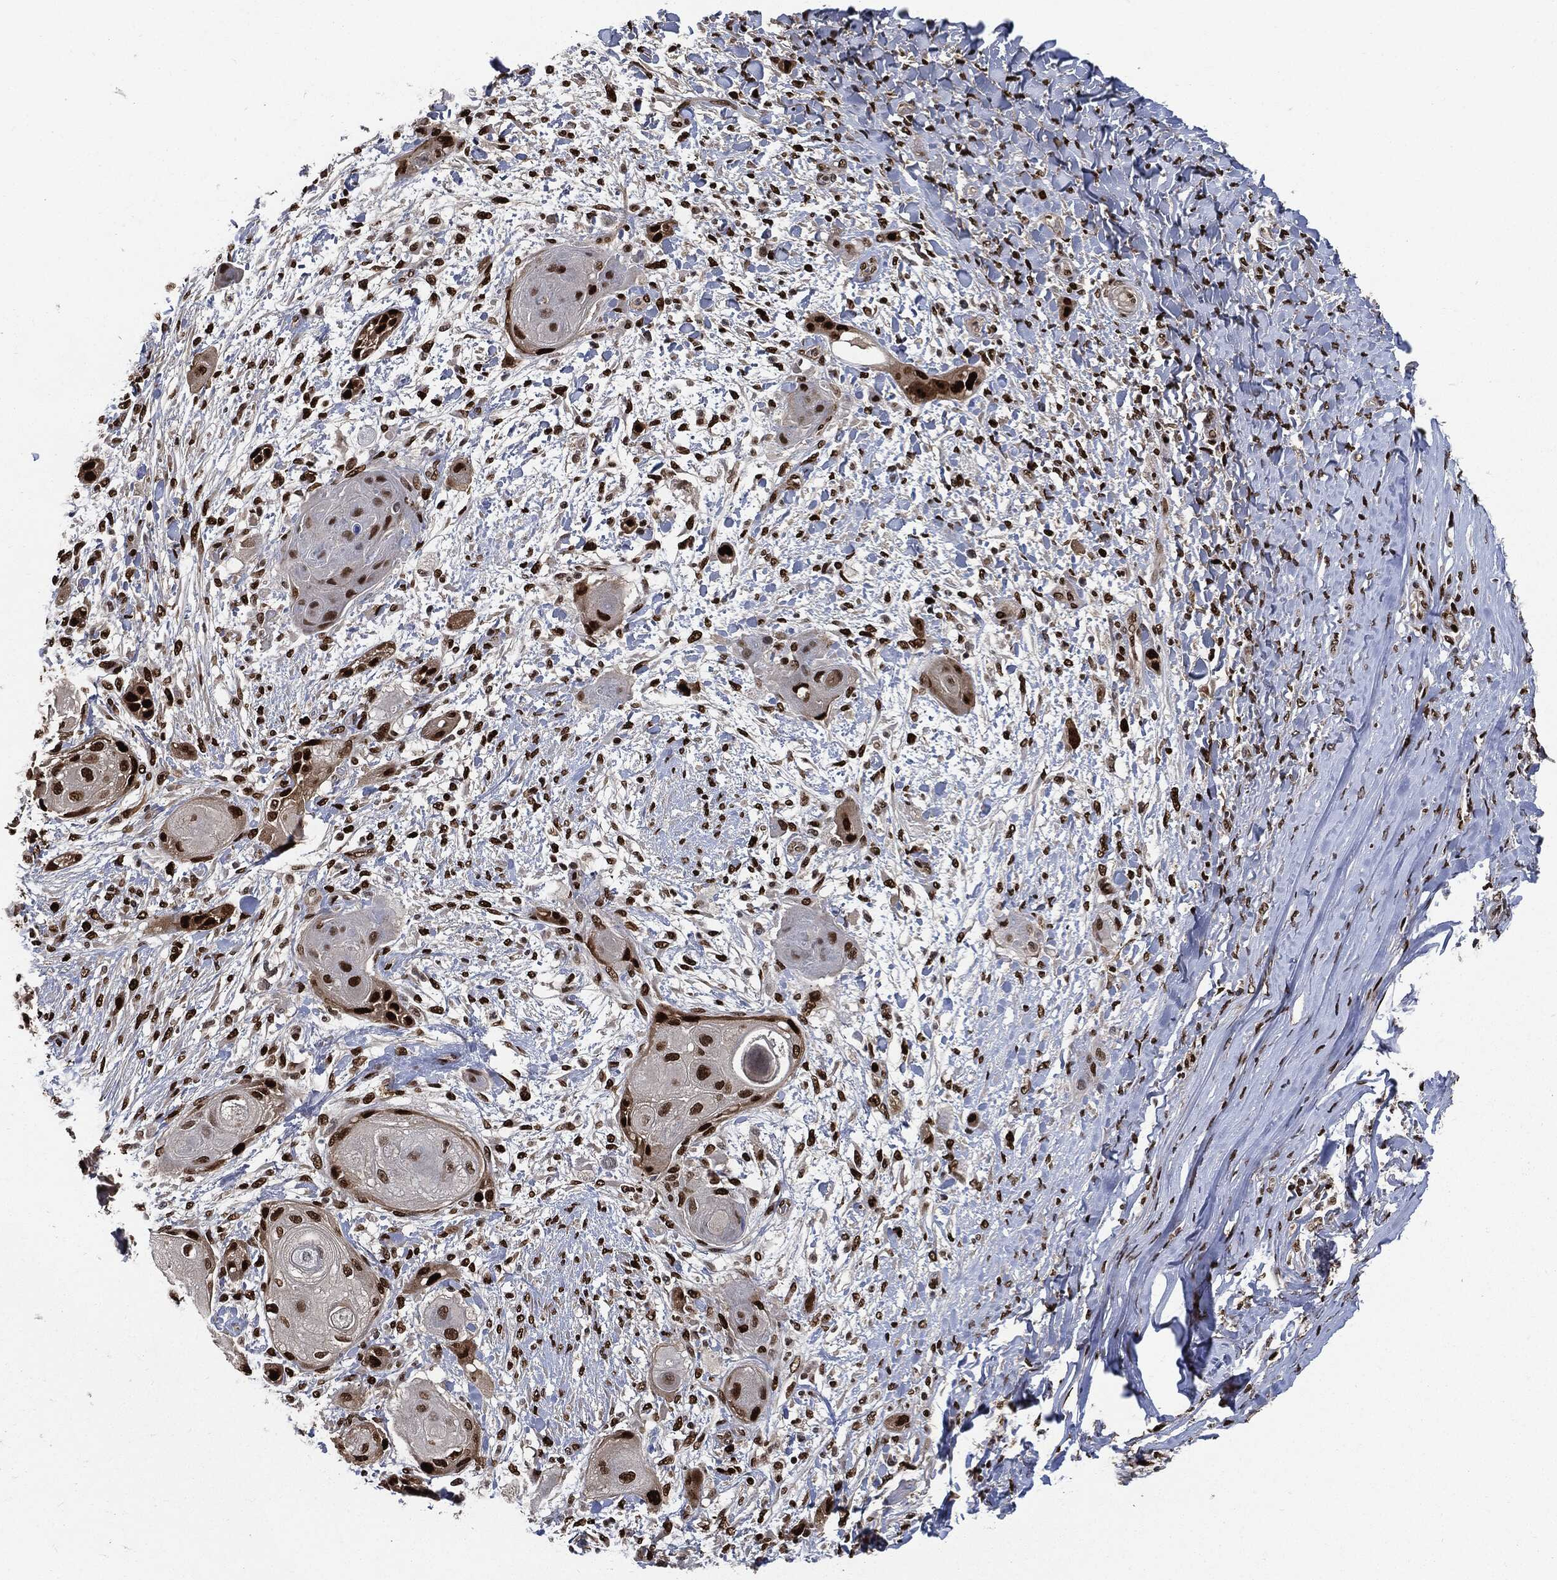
{"staining": {"intensity": "strong", "quantity": ">75%", "location": "nuclear"}, "tissue": "skin cancer", "cell_type": "Tumor cells", "image_type": "cancer", "snomed": [{"axis": "morphology", "description": "Squamous cell carcinoma, NOS"}, {"axis": "topography", "description": "Skin"}], "caption": "A histopathology image of skin cancer stained for a protein displays strong nuclear brown staining in tumor cells.", "gene": "PCNA", "patient": {"sex": "male", "age": 62}}